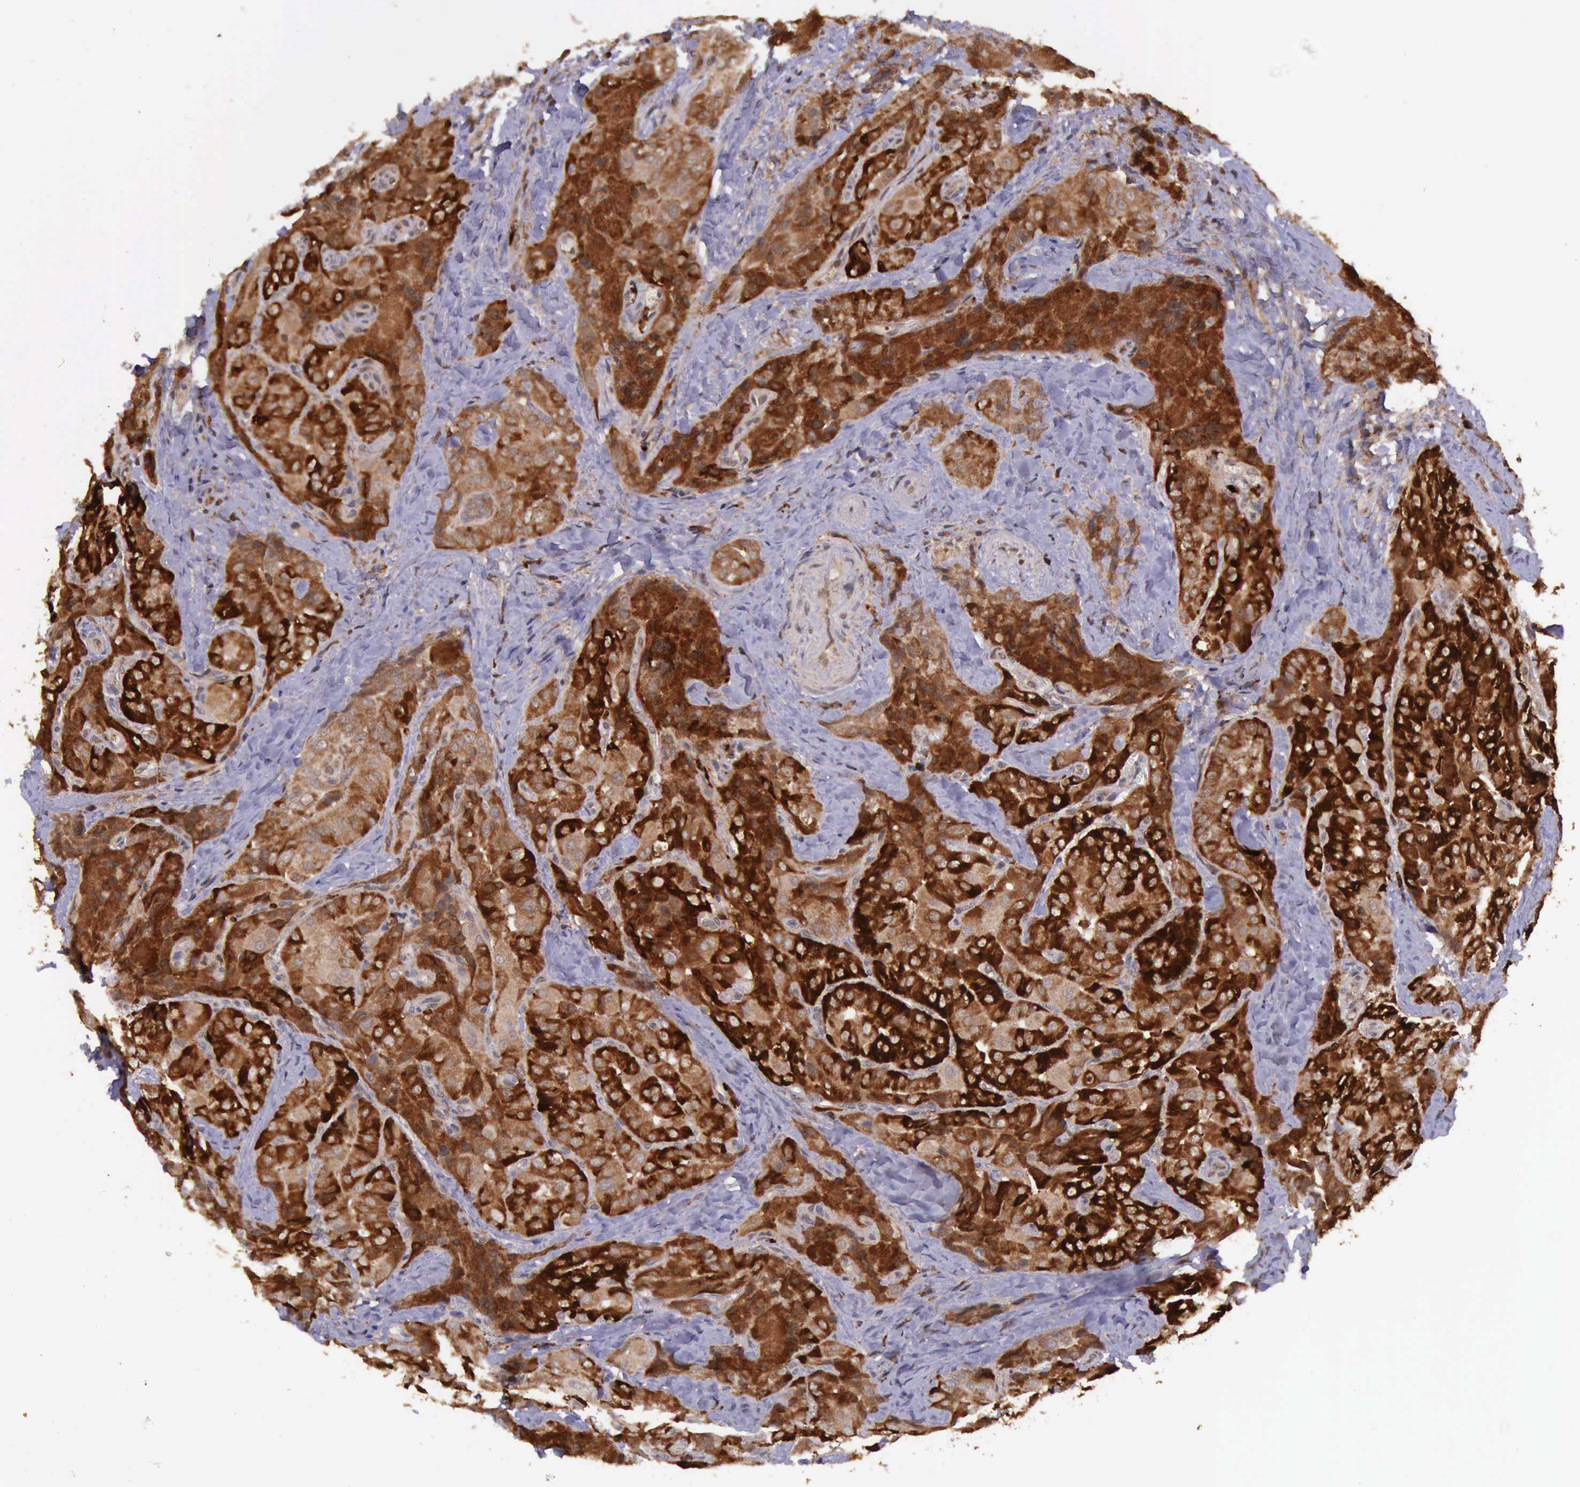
{"staining": {"intensity": "strong", "quantity": ">75%", "location": "cytoplasmic/membranous"}, "tissue": "thyroid cancer", "cell_type": "Tumor cells", "image_type": "cancer", "snomed": [{"axis": "morphology", "description": "Papillary adenocarcinoma, NOS"}, {"axis": "topography", "description": "Thyroid gland"}], "caption": "Thyroid papillary adenocarcinoma stained with IHC displays strong cytoplasmic/membranous positivity in about >75% of tumor cells.", "gene": "ARMCX3", "patient": {"sex": "female", "age": 71}}